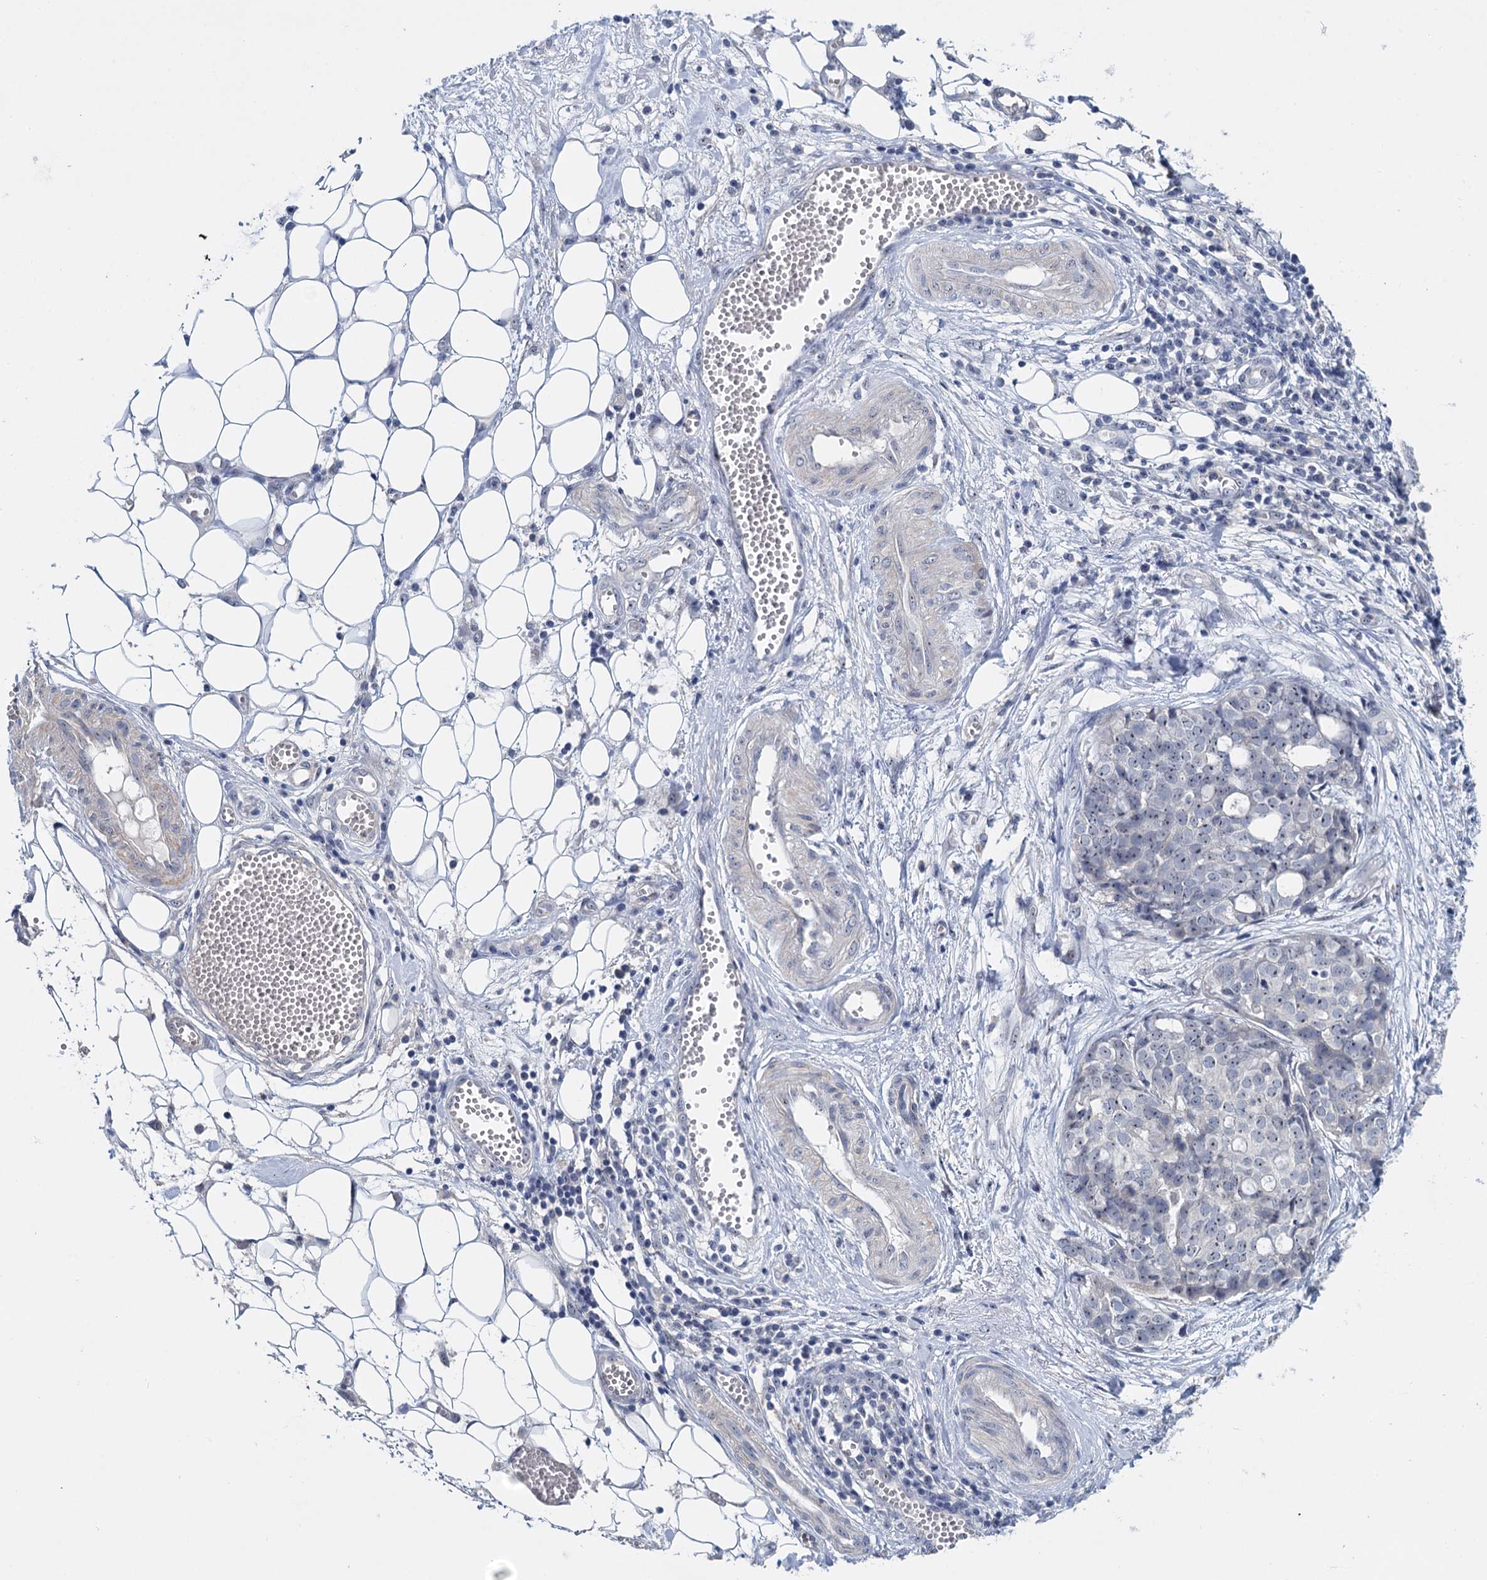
{"staining": {"intensity": "negative", "quantity": "none", "location": "none"}, "tissue": "ovarian cancer", "cell_type": "Tumor cells", "image_type": "cancer", "snomed": [{"axis": "morphology", "description": "Cystadenocarcinoma, serous, NOS"}, {"axis": "topography", "description": "Soft tissue"}, {"axis": "topography", "description": "Ovary"}], "caption": "Micrograph shows no significant protein expression in tumor cells of serous cystadenocarcinoma (ovarian).", "gene": "SFN", "patient": {"sex": "female", "age": 57}}